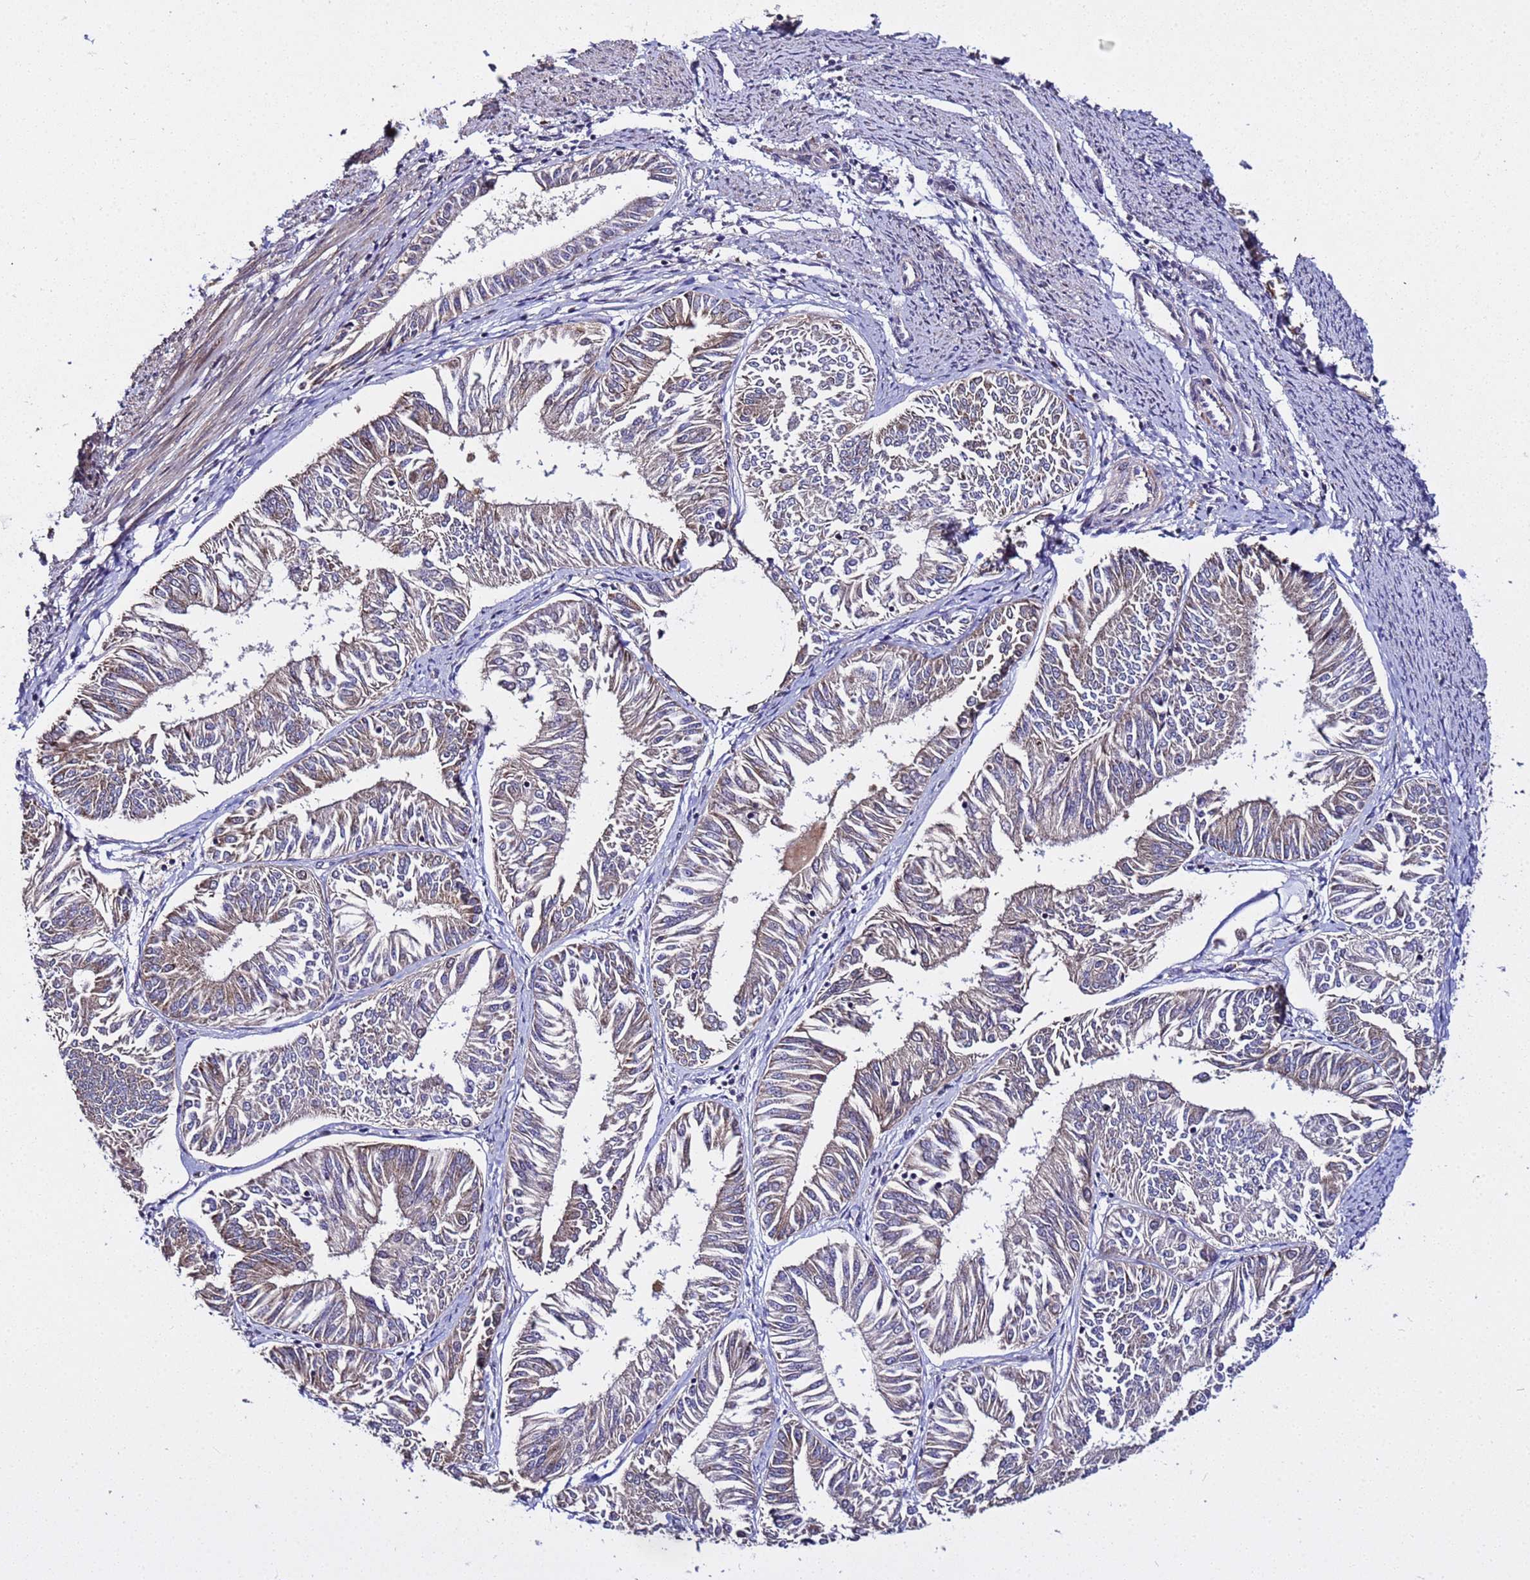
{"staining": {"intensity": "weak", "quantity": ">75%", "location": "cytoplasmic/membranous"}, "tissue": "endometrial cancer", "cell_type": "Tumor cells", "image_type": "cancer", "snomed": [{"axis": "morphology", "description": "Adenocarcinoma, NOS"}, {"axis": "topography", "description": "Endometrium"}], "caption": "Human endometrial adenocarcinoma stained with a brown dye exhibits weak cytoplasmic/membranous positive staining in approximately >75% of tumor cells.", "gene": "WNK4", "patient": {"sex": "female", "age": 58}}